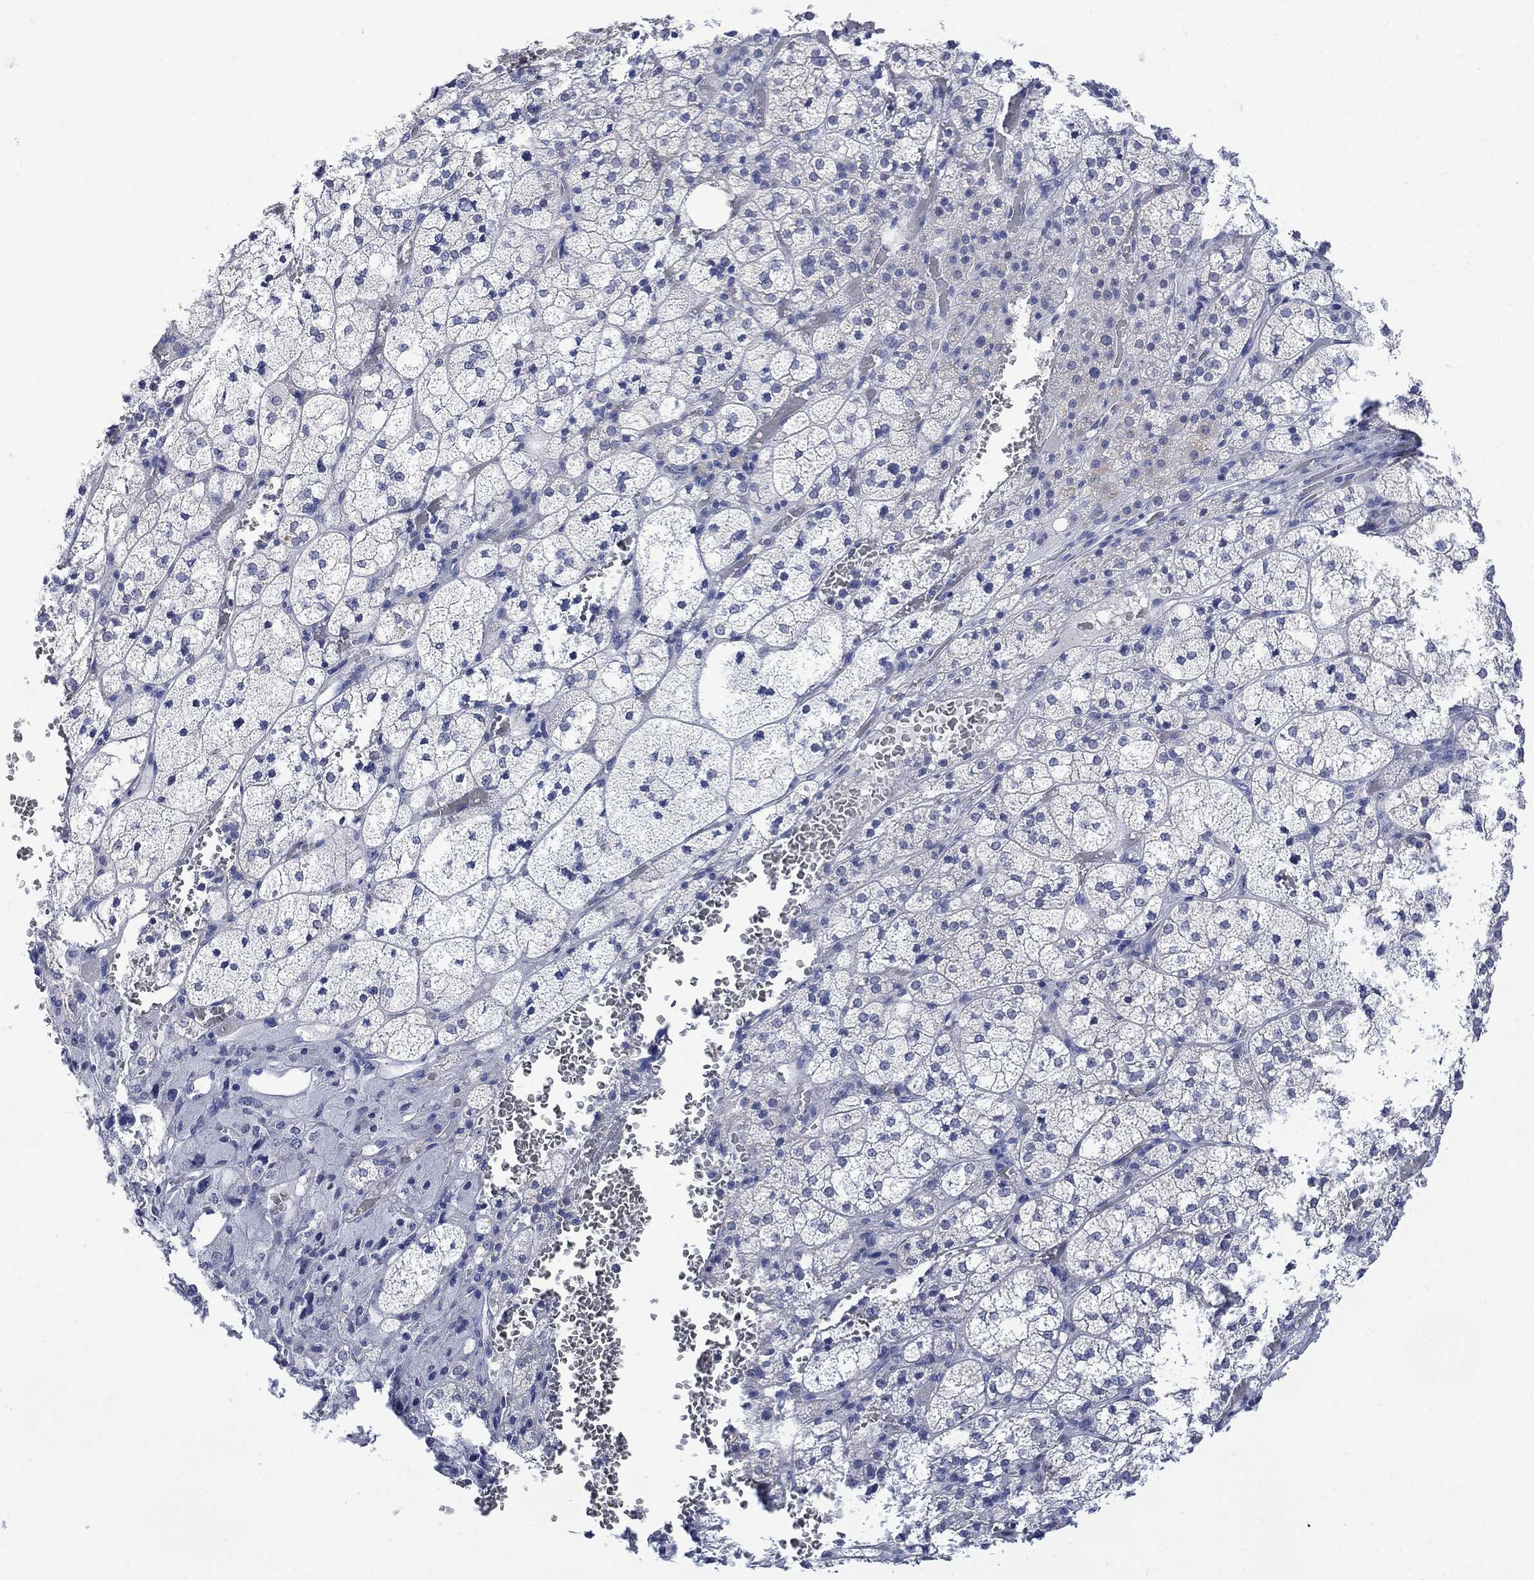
{"staining": {"intensity": "negative", "quantity": "none", "location": "none"}, "tissue": "adrenal gland", "cell_type": "Glandular cells", "image_type": "normal", "snomed": [{"axis": "morphology", "description": "Normal tissue, NOS"}, {"axis": "topography", "description": "Adrenal gland"}], "caption": "The histopathology image displays no significant staining in glandular cells of adrenal gland.", "gene": "FBP2", "patient": {"sex": "female", "age": 60}}